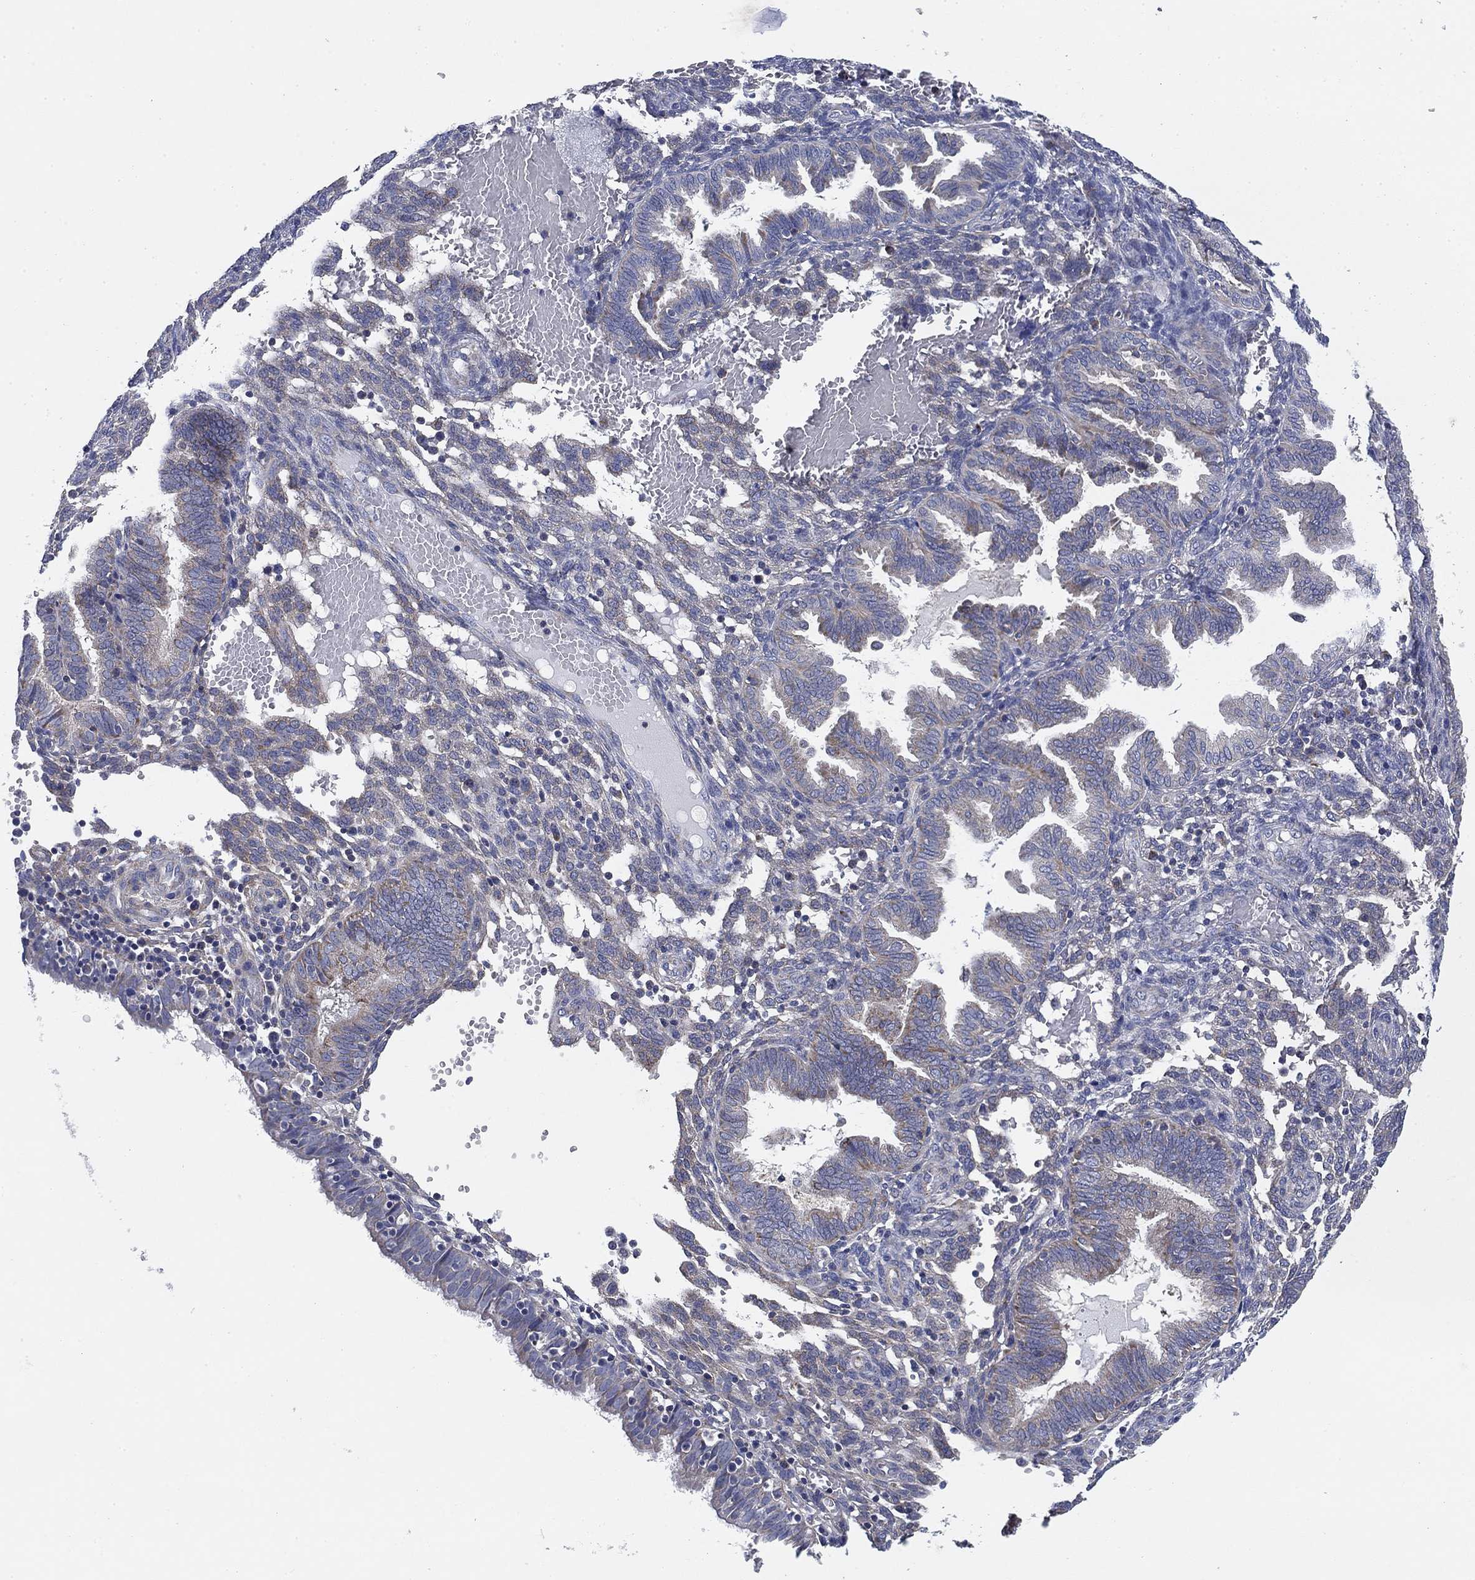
{"staining": {"intensity": "negative", "quantity": "none", "location": "none"}, "tissue": "endometrium", "cell_type": "Cells in endometrial stroma", "image_type": "normal", "snomed": [{"axis": "morphology", "description": "Normal tissue, NOS"}, {"axis": "topography", "description": "Endometrium"}], "caption": "The photomicrograph shows no significant expression in cells in endometrial stroma of endometrium.", "gene": "NACAD", "patient": {"sex": "female", "age": 42}}